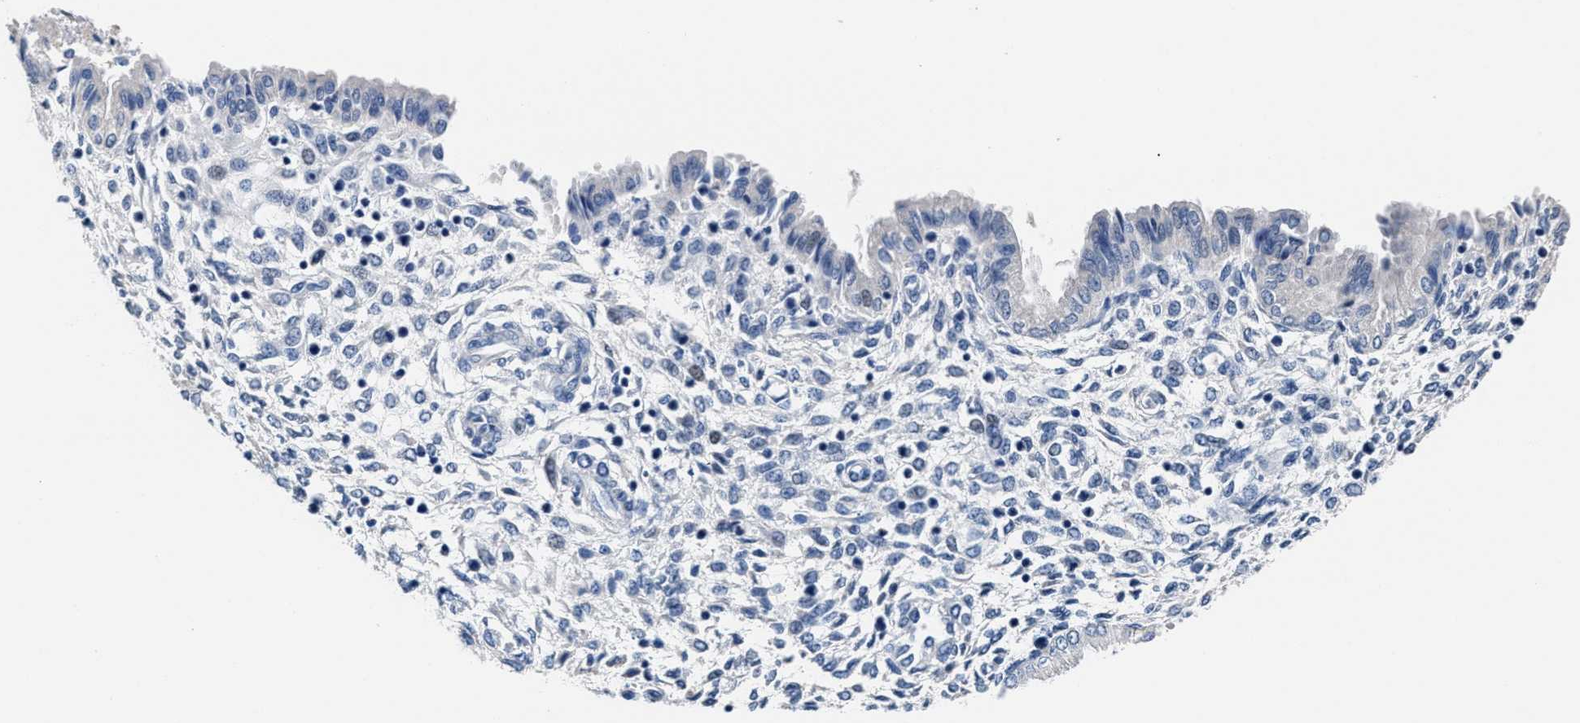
{"staining": {"intensity": "negative", "quantity": "none", "location": "none"}, "tissue": "endometrium", "cell_type": "Cells in endometrial stroma", "image_type": "normal", "snomed": [{"axis": "morphology", "description": "Normal tissue, NOS"}, {"axis": "topography", "description": "Endometrium"}], "caption": "DAB immunohistochemical staining of benign endometrium displays no significant expression in cells in endometrial stroma.", "gene": "GSTM1", "patient": {"sex": "female", "age": 33}}